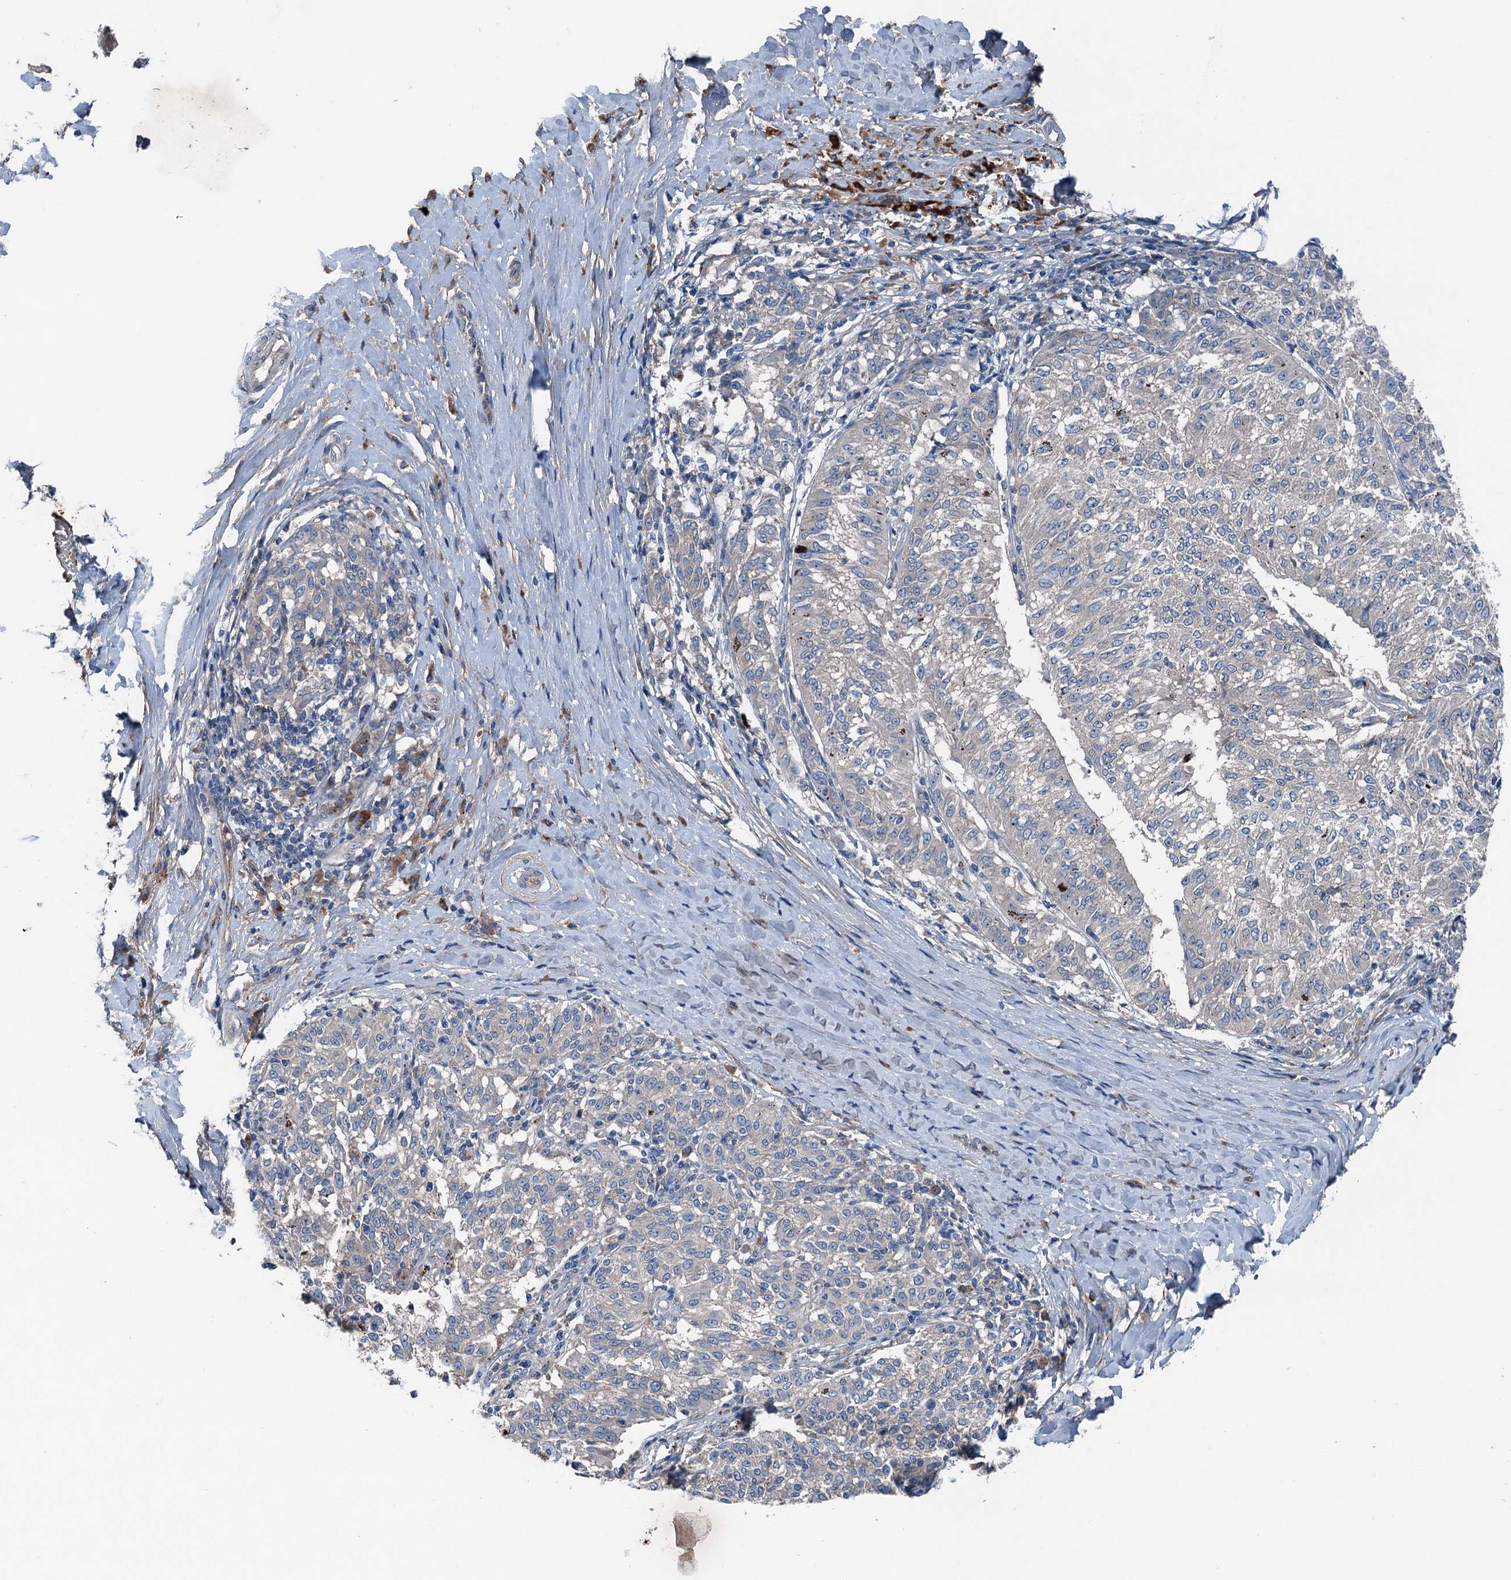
{"staining": {"intensity": "negative", "quantity": "none", "location": "none"}, "tissue": "melanoma", "cell_type": "Tumor cells", "image_type": "cancer", "snomed": [{"axis": "morphology", "description": "Malignant melanoma, NOS"}, {"axis": "topography", "description": "Skin"}], "caption": "Malignant melanoma was stained to show a protein in brown. There is no significant staining in tumor cells.", "gene": "SLC2A10", "patient": {"sex": "female", "age": 72}}